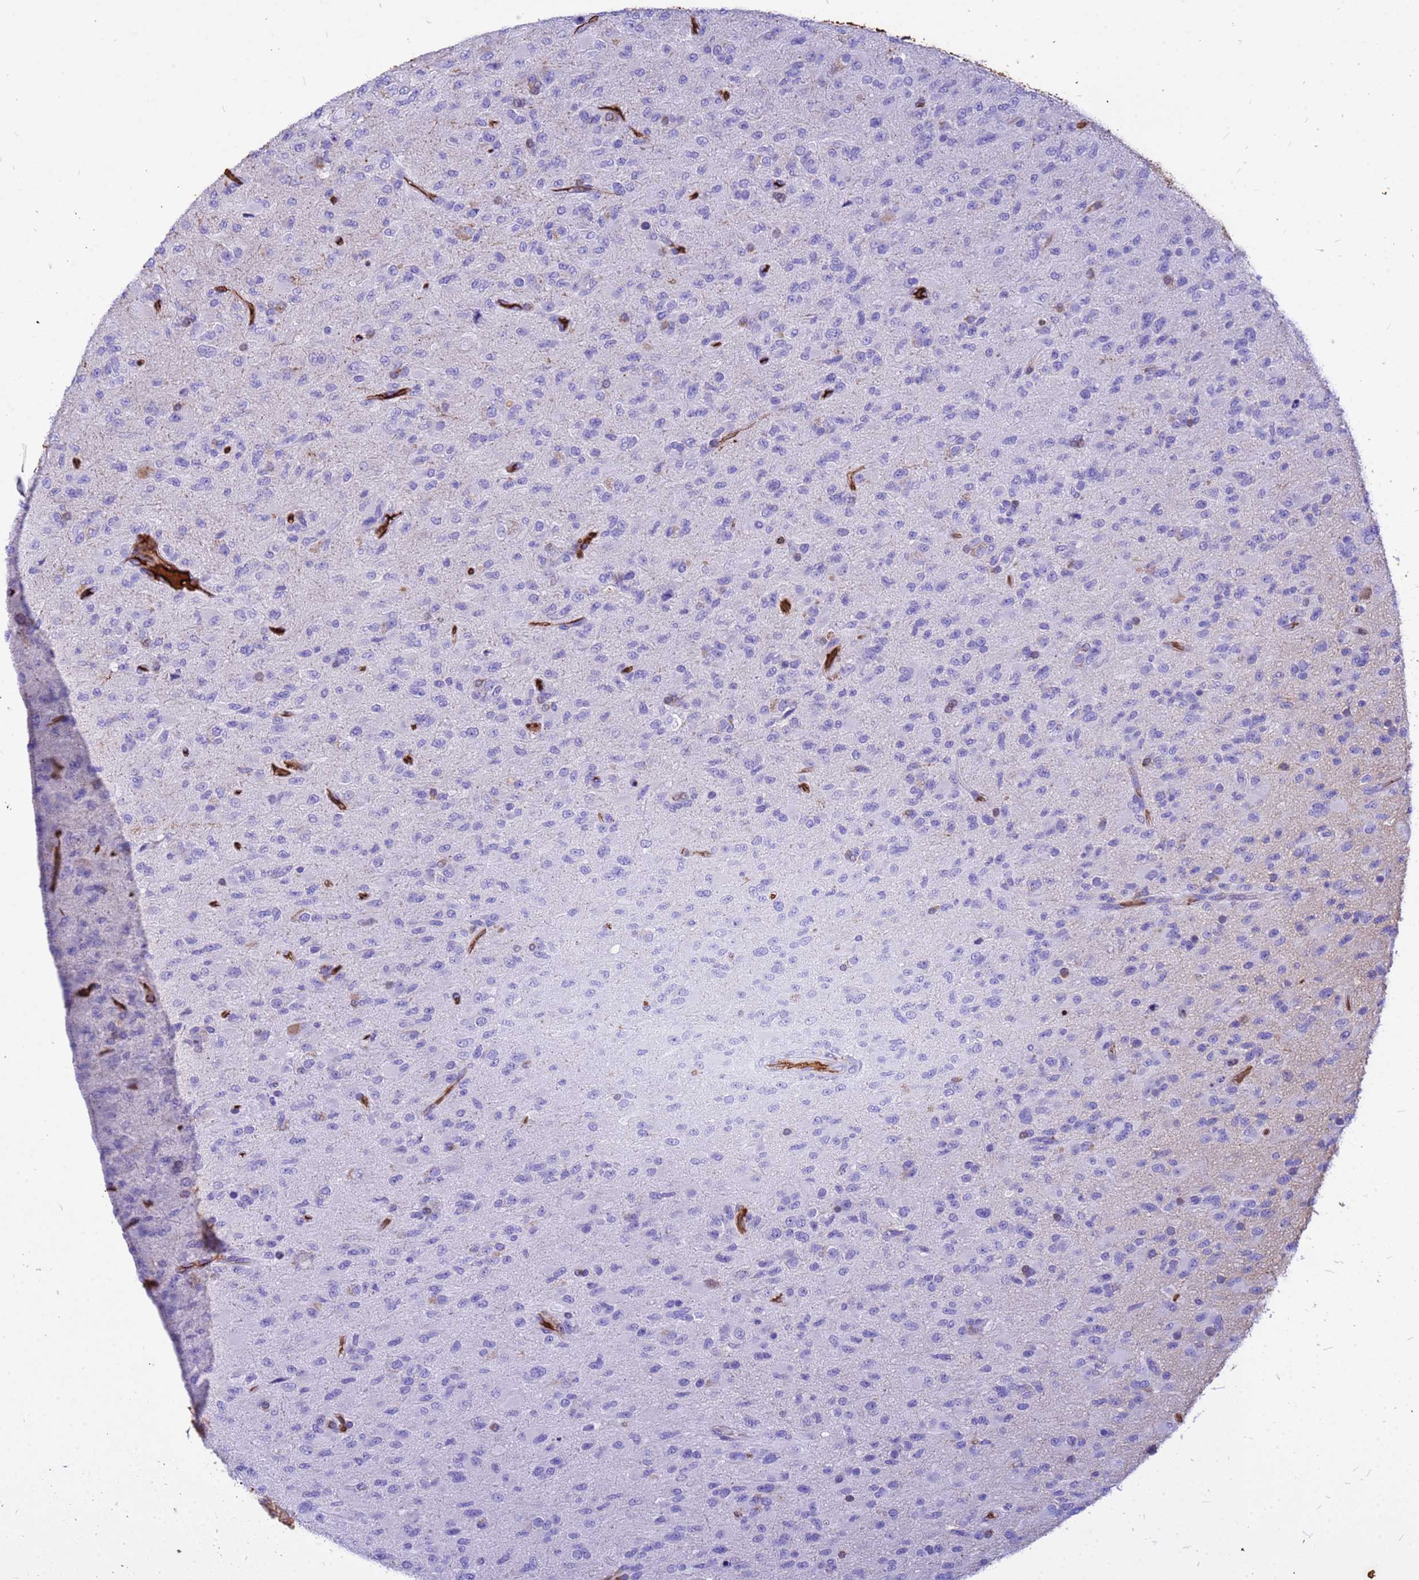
{"staining": {"intensity": "negative", "quantity": "none", "location": "none"}, "tissue": "glioma", "cell_type": "Tumor cells", "image_type": "cancer", "snomed": [{"axis": "morphology", "description": "Glioma, malignant, Low grade"}, {"axis": "topography", "description": "Brain"}], "caption": "Glioma stained for a protein using IHC demonstrates no expression tumor cells.", "gene": "HBA2", "patient": {"sex": "male", "age": 65}}